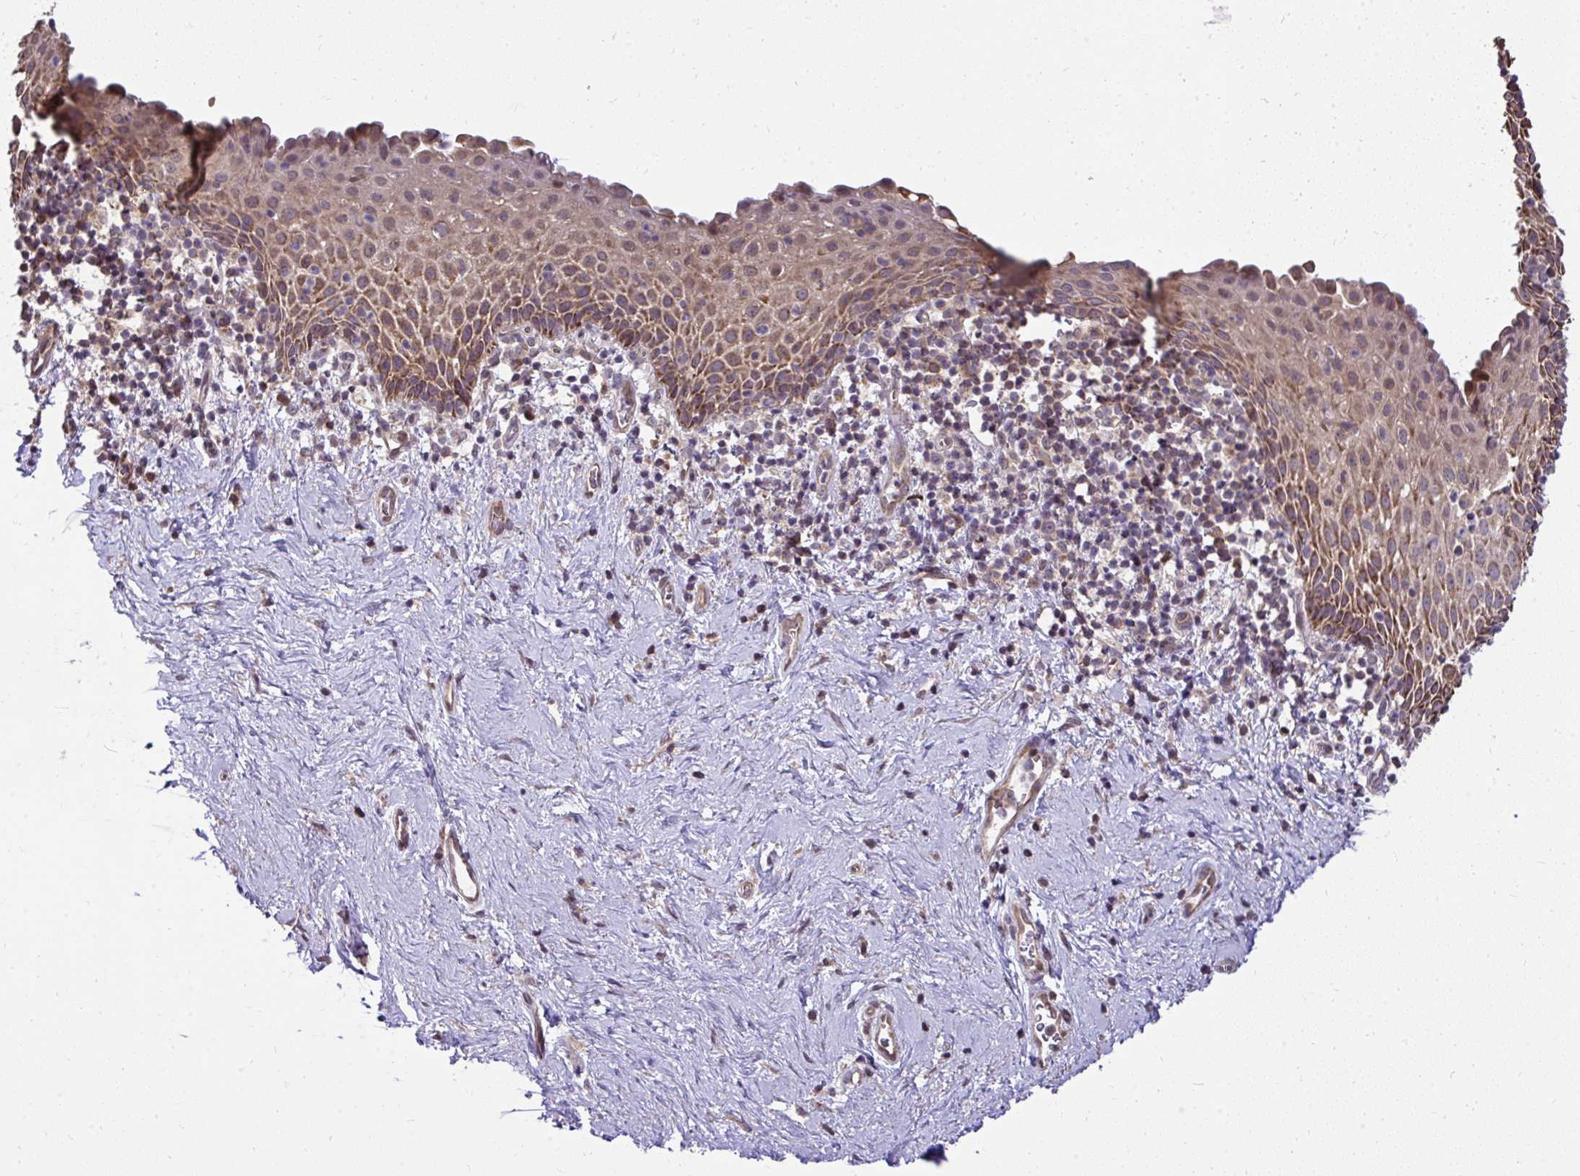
{"staining": {"intensity": "moderate", "quantity": ">75%", "location": "cytoplasmic/membranous,nuclear"}, "tissue": "vagina", "cell_type": "Squamous epithelial cells", "image_type": "normal", "snomed": [{"axis": "morphology", "description": "Normal tissue, NOS"}, {"axis": "topography", "description": "Vagina"}], "caption": "This photomicrograph shows immunohistochemistry (IHC) staining of unremarkable human vagina, with medium moderate cytoplasmic/membranous,nuclear positivity in approximately >75% of squamous epithelial cells.", "gene": "RDH14", "patient": {"sex": "female", "age": 61}}